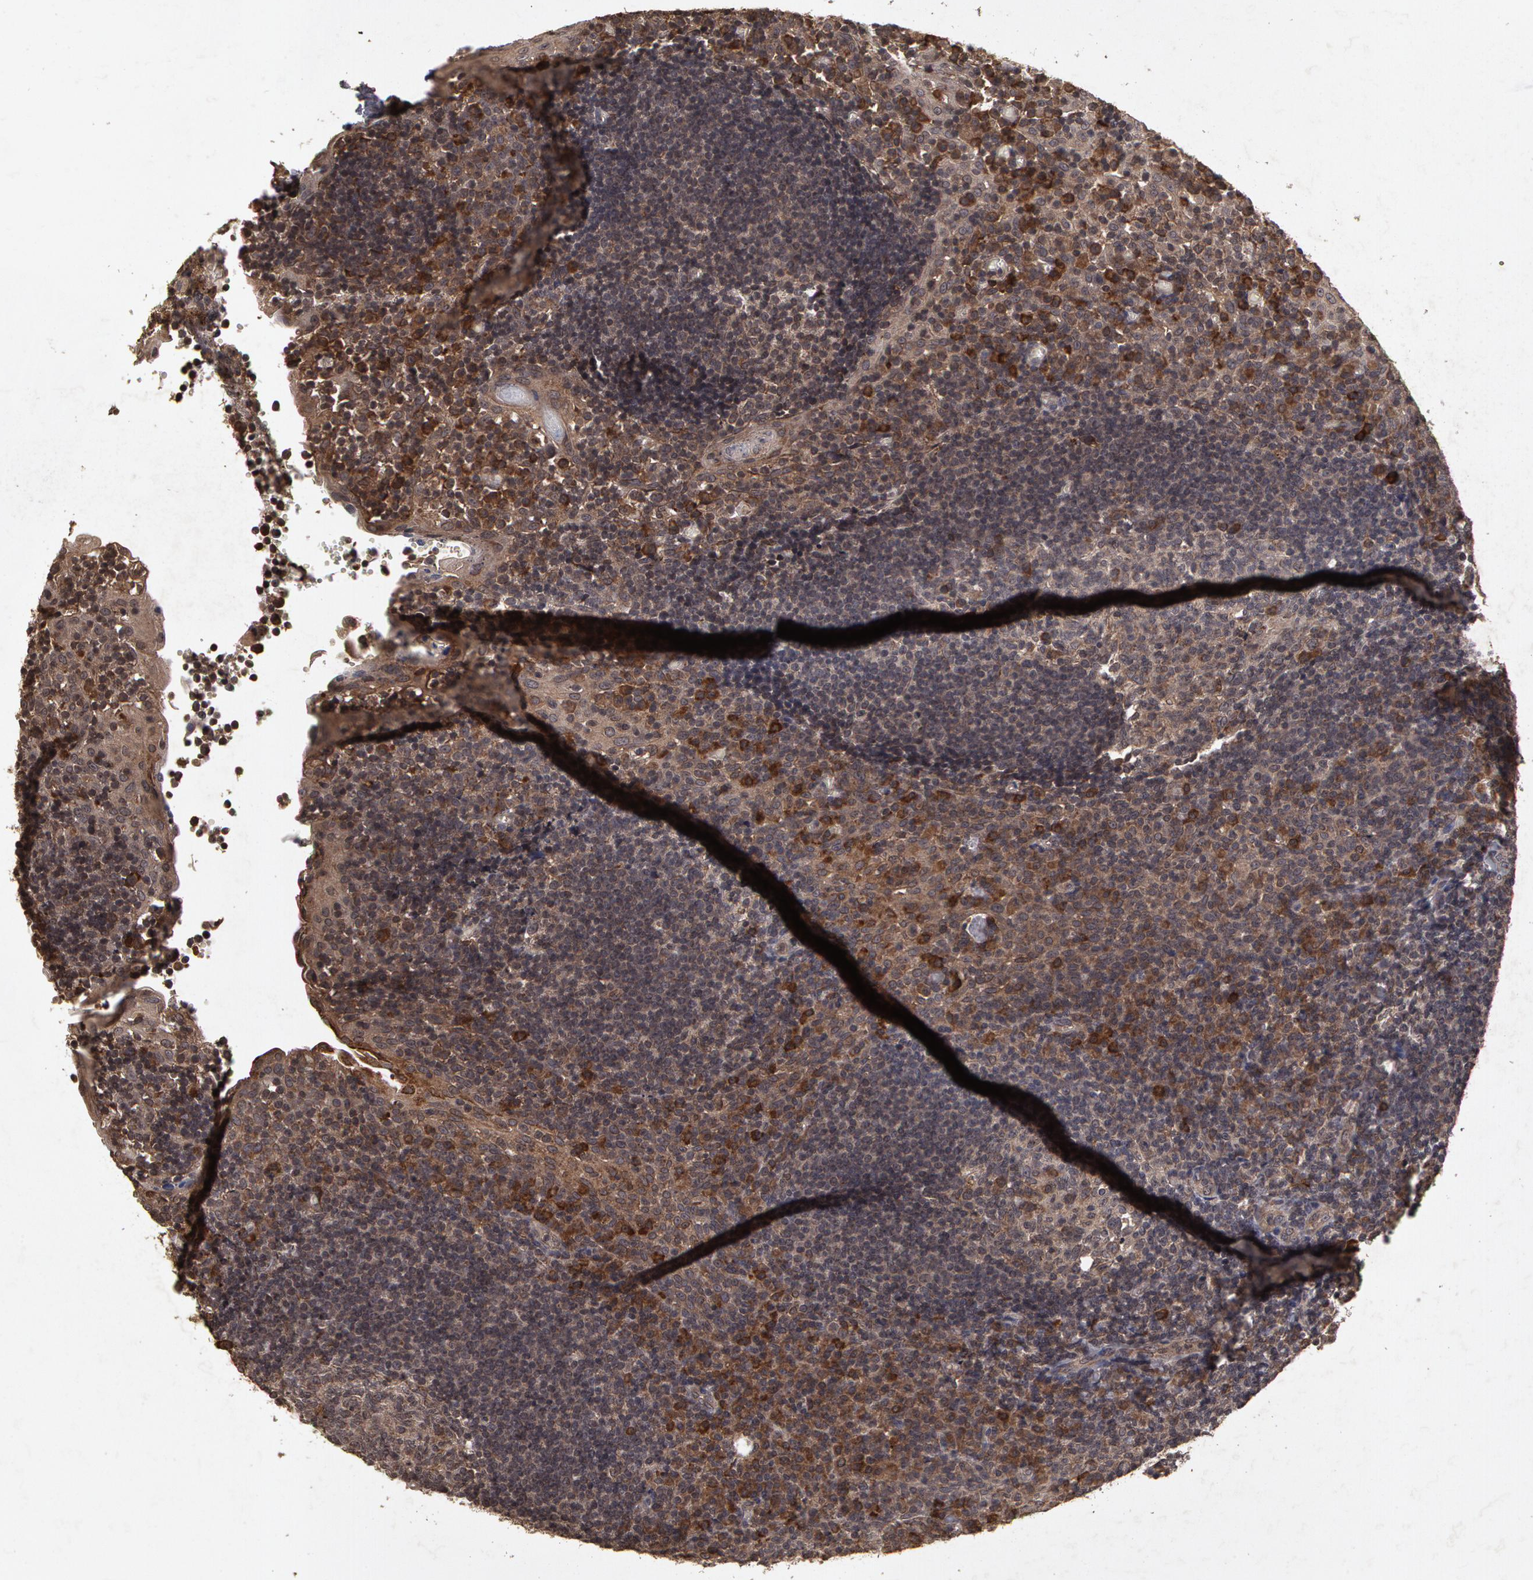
{"staining": {"intensity": "weak", "quantity": "<25%", "location": "cytoplasmic/membranous"}, "tissue": "tonsil", "cell_type": "Germinal center cells", "image_type": "normal", "snomed": [{"axis": "morphology", "description": "Normal tissue, NOS"}, {"axis": "topography", "description": "Tonsil"}], "caption": "This micrograph is of benign tonsil stained with IHC to label a protein in brown with the nuclei are counter-stained blue. There is no staining in germinal center cells. (DAB (3,3'-diaminobenzidine) IHC with hematoxylin counter stain).", "gene": "CALR", "patient": {"sex": "female", "age": 40}}